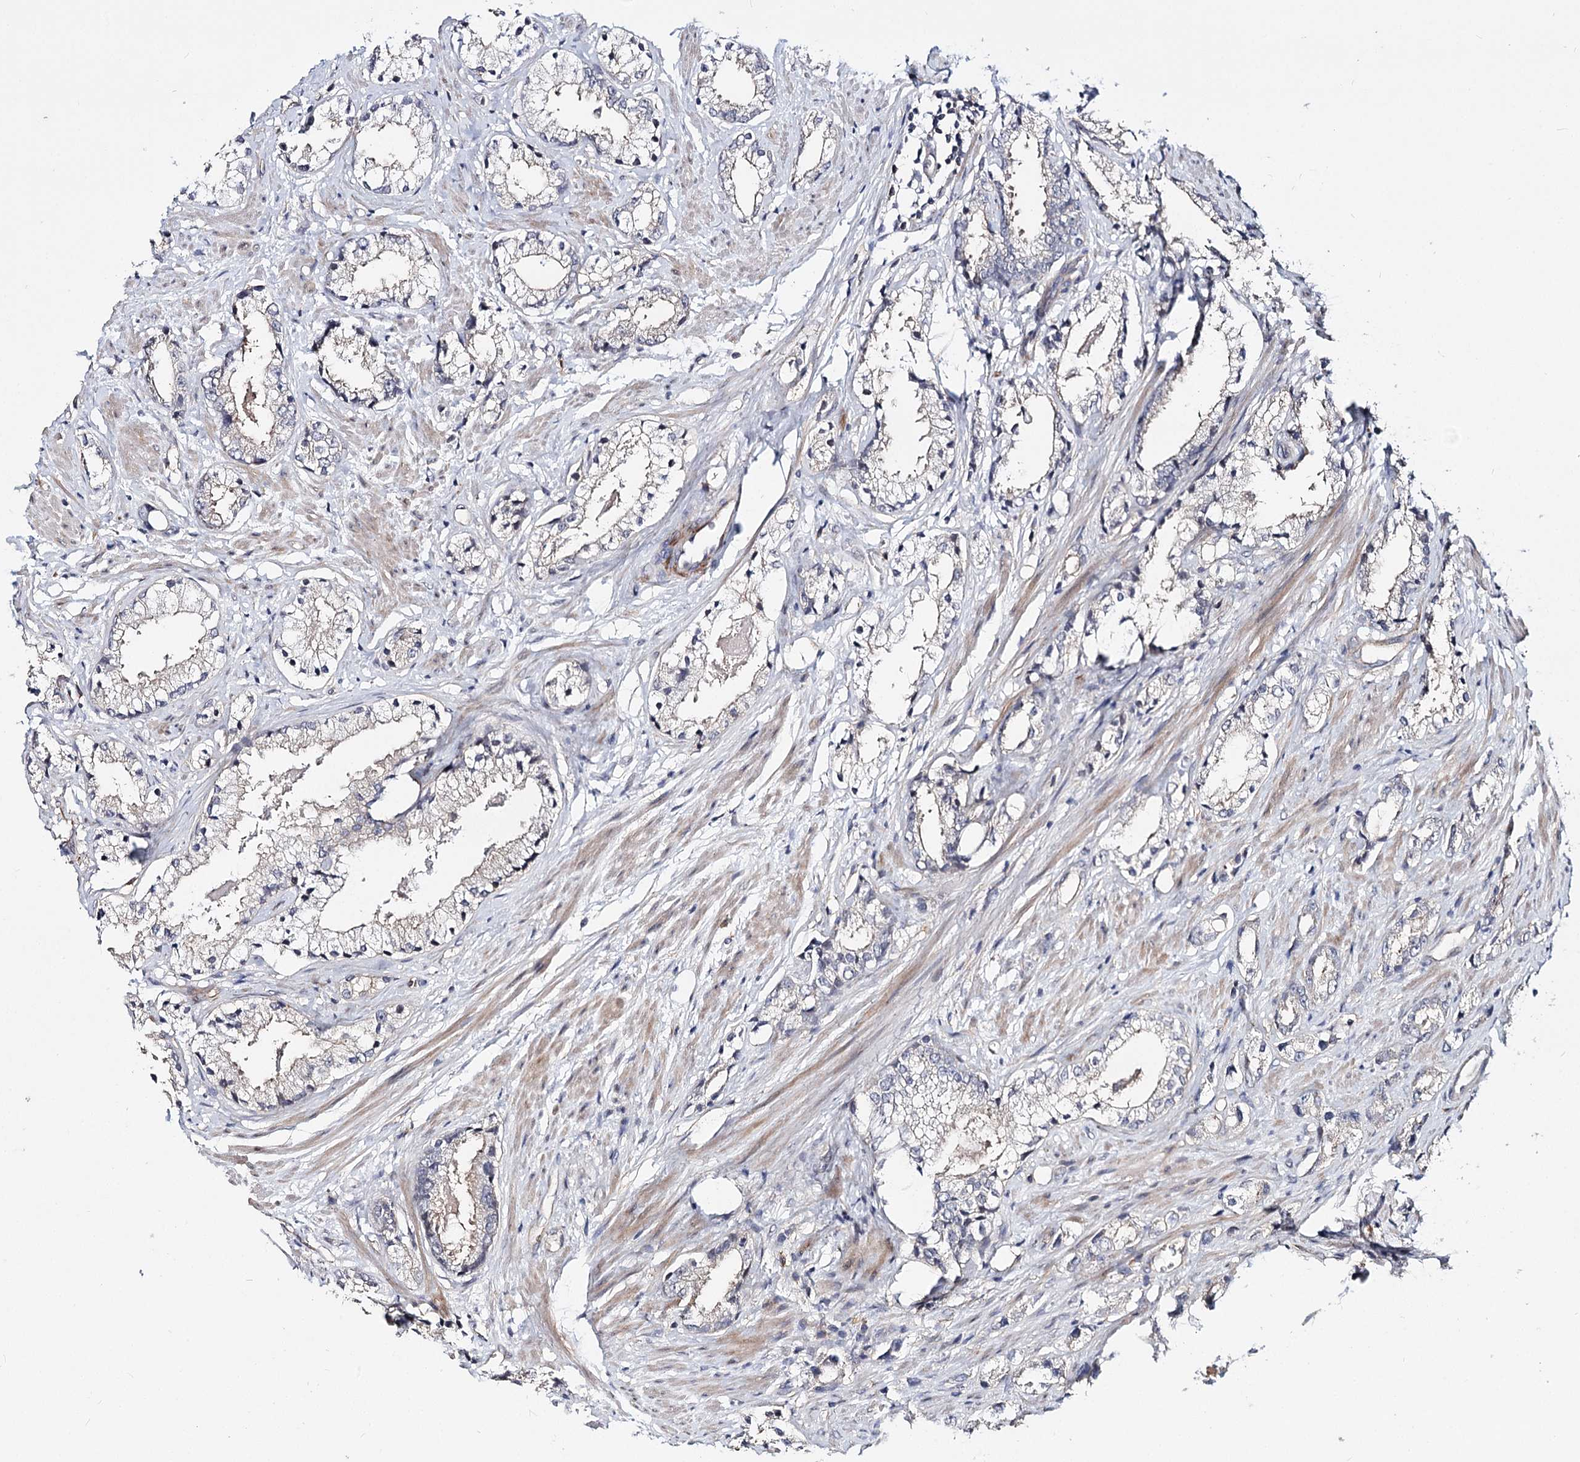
{"staining": {"intensity": "negative", "quantity": "none", "location": "none"}, "tissue": "prostate cancer", "cell_type": "Tumor cells", "image_type": "cancer", "snomed": [{"axis": "morphology", "description": "Adenocarcinoma, High grade"}, {"axis": "topography", "description": "Prostate"}], "caption": "There is no significant expression in tumor cells of prostate adenocarcinoma (high-grade).", "gene": "TMEM218", "patient": {"sex": "male", "age": 66}}